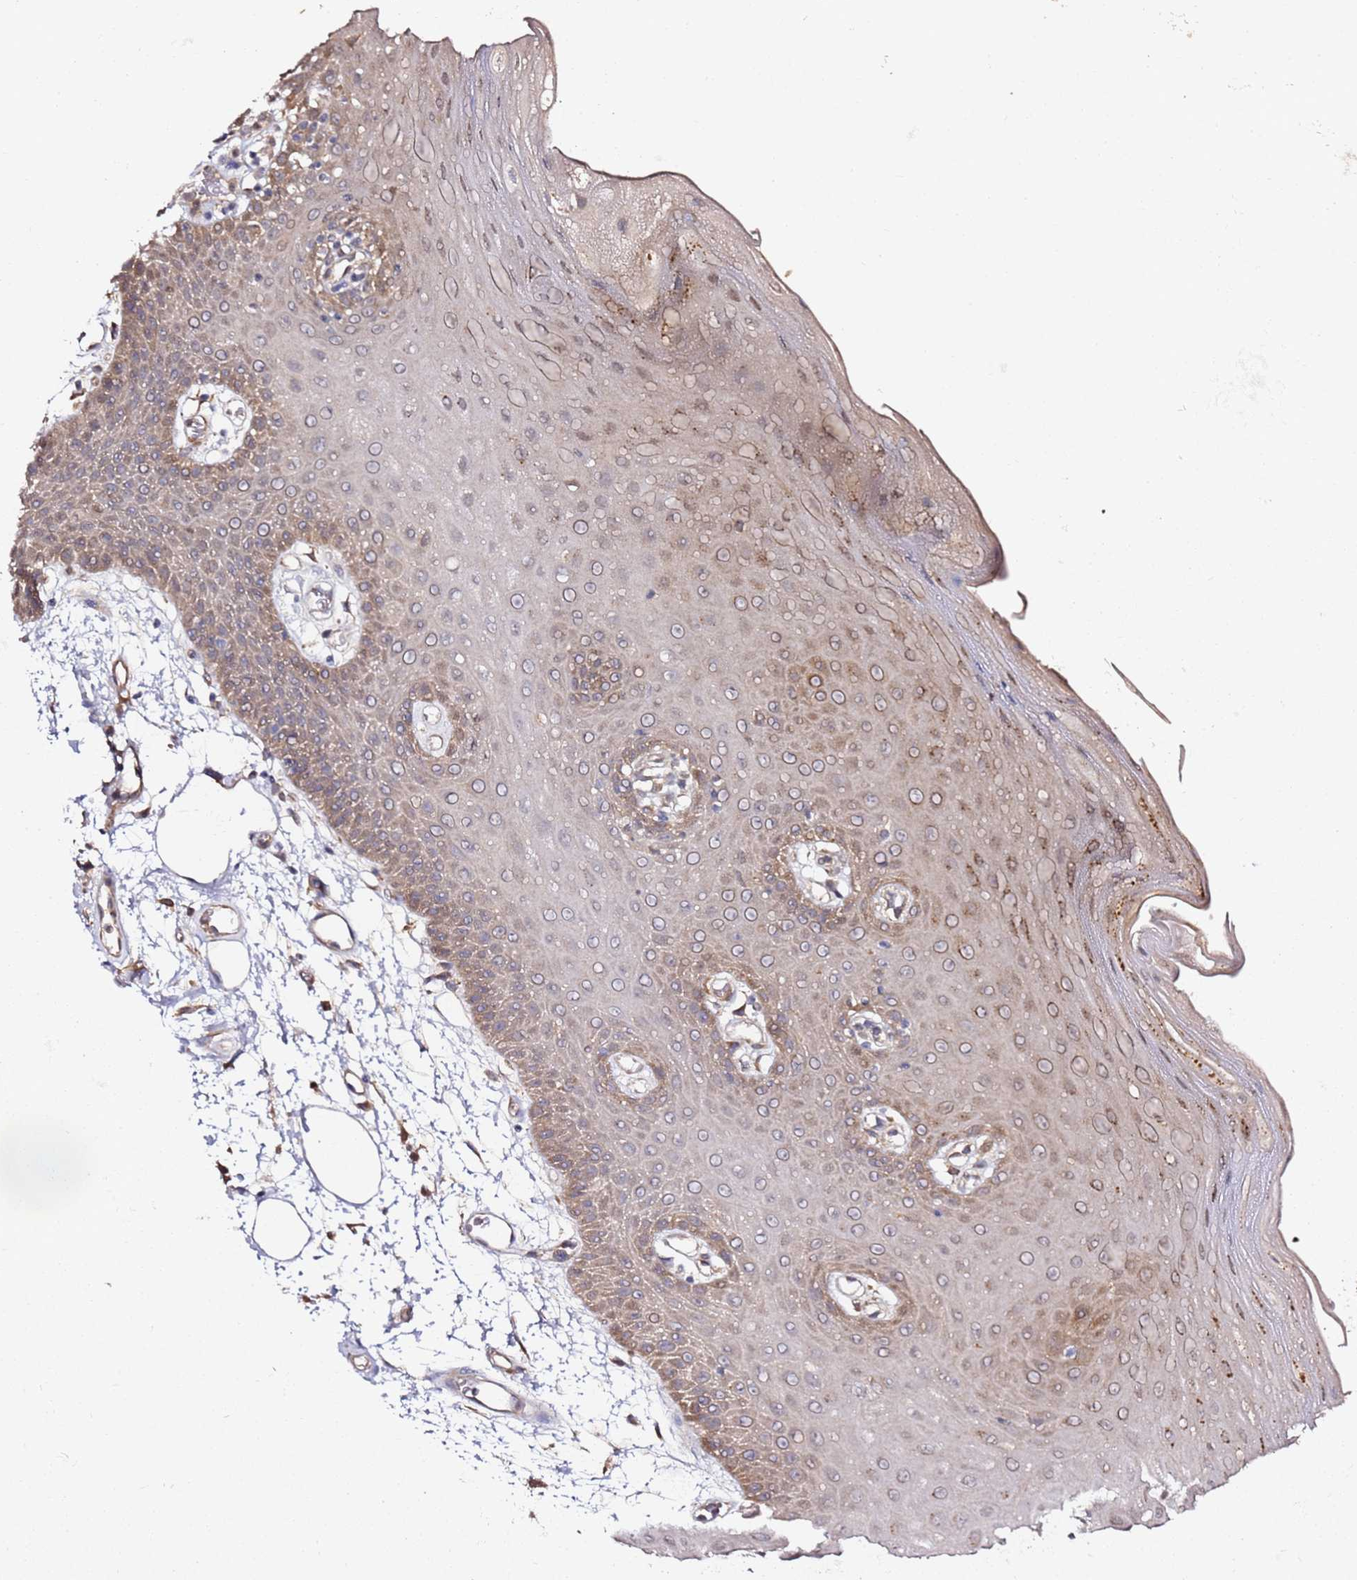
{"staining": {"intensity": "moderate", "quantity": "25%-75%", "location": "cytoplasmic/membranous"}, "tissue": "oral mucosa", "cell_type": "Squamous epithelial cells", "image_type": "normal", "snomed": [{"axis": "morphology", "description": "Normal tissue, NOS"}, {"axis": "topography", "description": "Oral tissue"}, {"axis": "topography", "description": "Tounge, NOS"}], "caption": "A photomicrograph of human oral mucosa stained for a protein demonstrates moderate cytoplasmic/membranous brown staining in squamous epithelial cells.", "gene": "PRKAB2", "patient": {"sex": "female", "age": 59}}